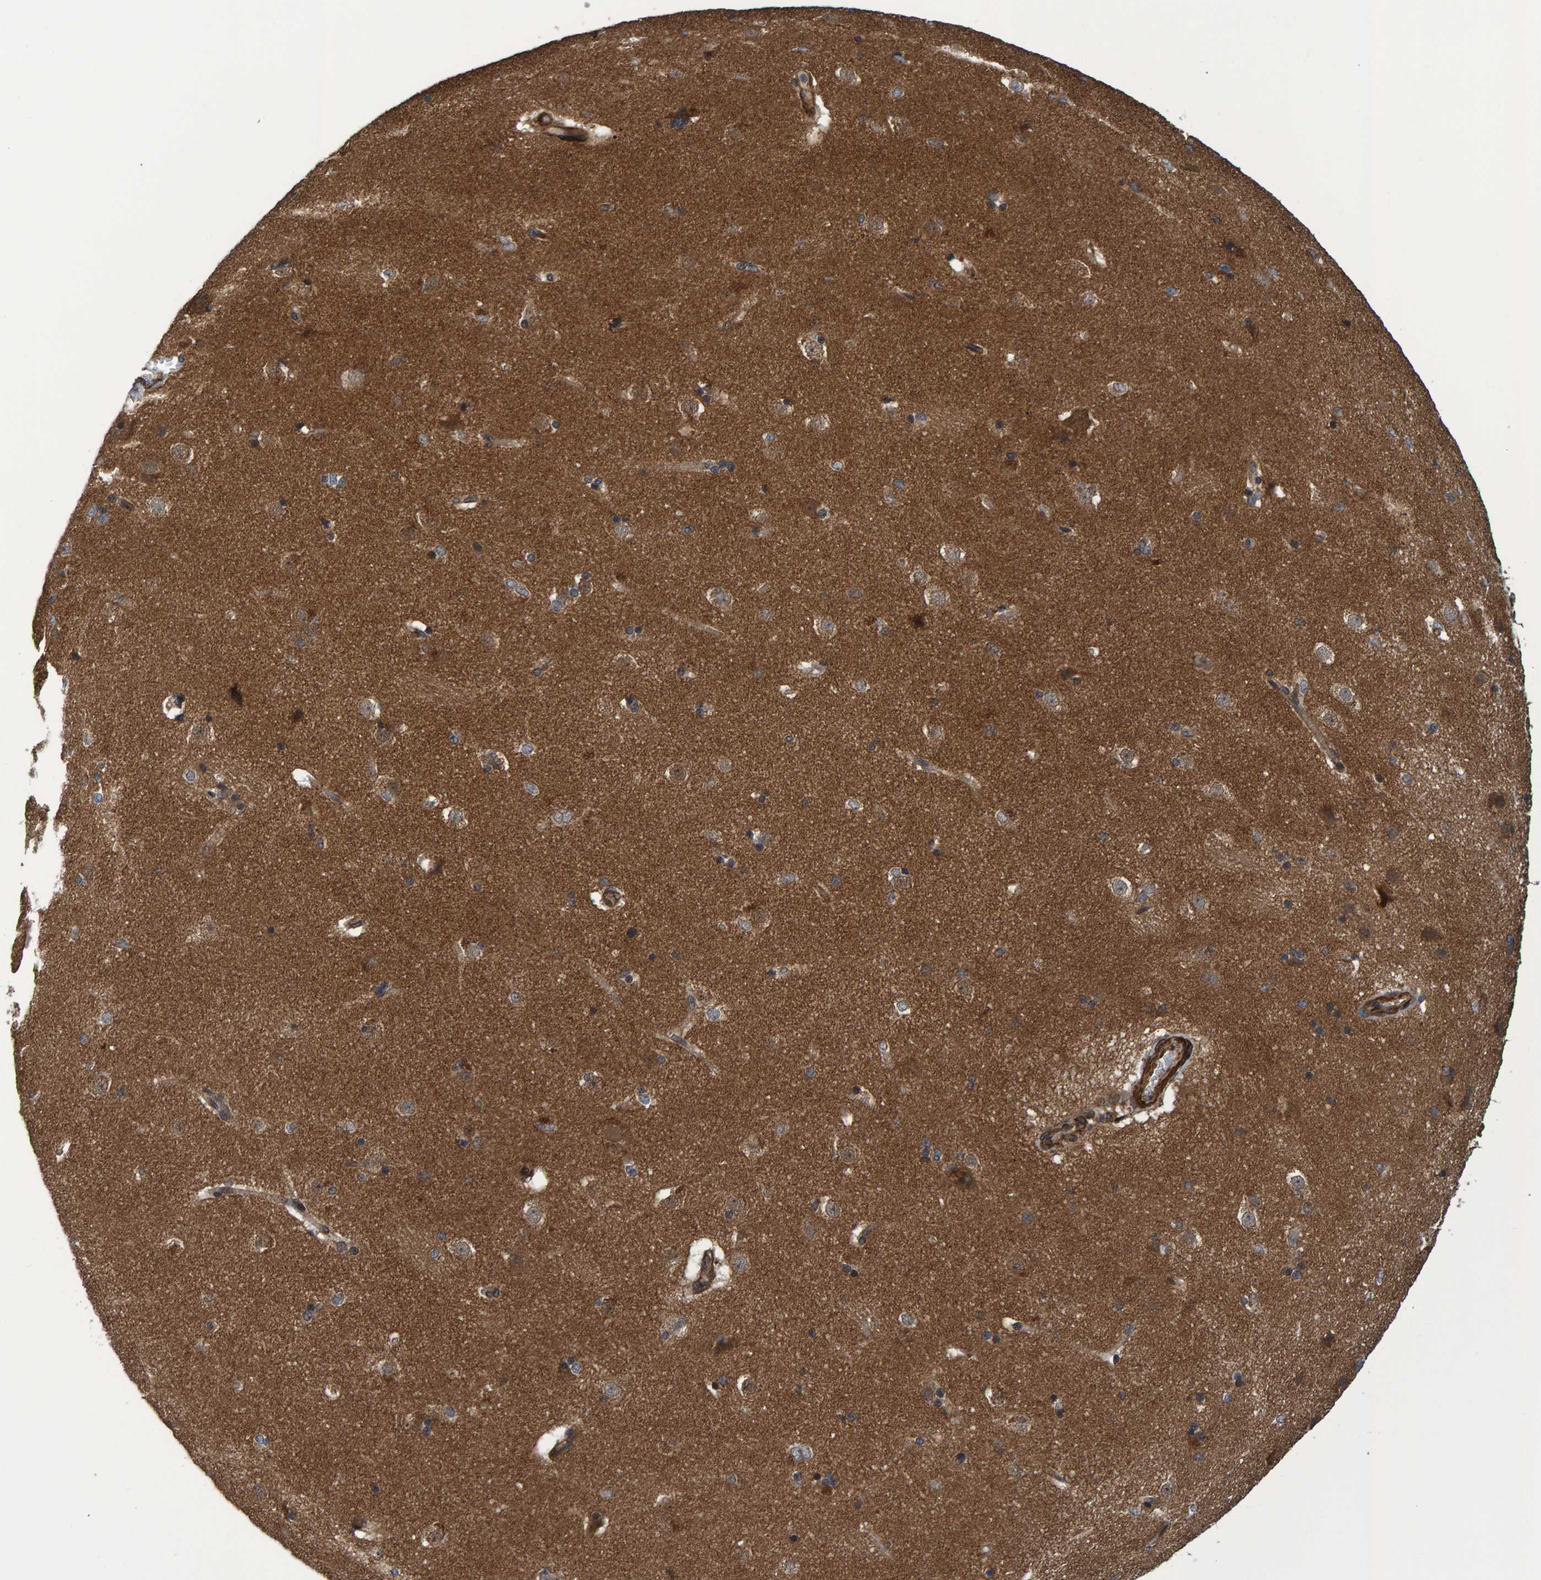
{"staining": {"intensity": "moderate", "quantity": ">75%", "location": "cytoplasmic/membranous"}, "tissue": "caudate", "cell_type": "Glial cells", "image_type": "normal", "snomed": [{"axis": "morphology", "description": "Normal tissue, NOS"}, {"axis": "topography", "description": "Lateral ventricle wall"}], "caption": "Immunohistochemical staining of benign caudate exhibits moderate cytoplasmic/membranous protein staining in about >75% of glial cells. (DAB (3,3'-diaminobenzidine) IHC, brown staining for protein, blue staining for nuclei).", "gene": "ATP6V1H", "patient": {"sex": "female", "age": 19}}